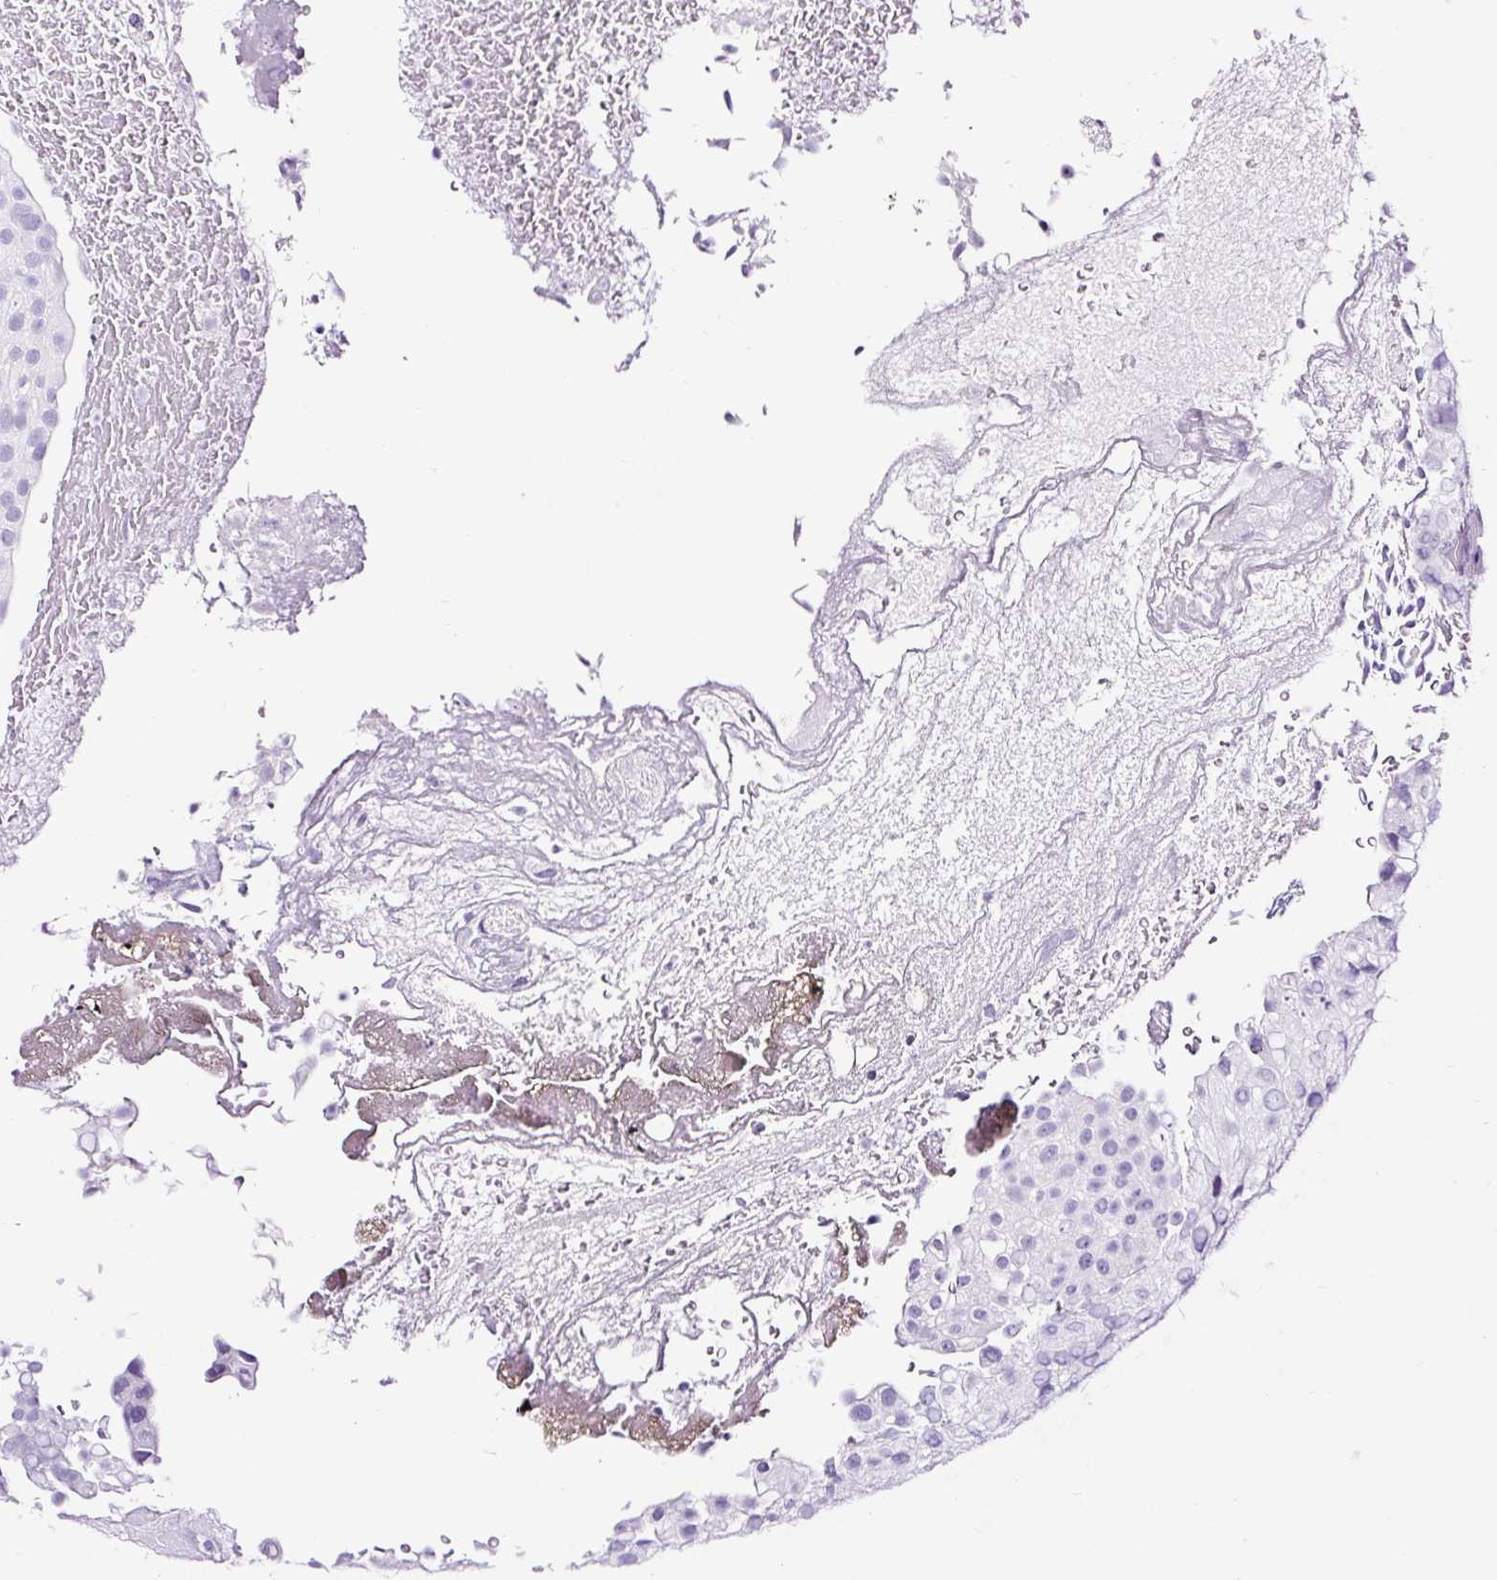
{"staining": {"intensity": "negative", "quantity": "none", "location": "none"}, "tissue": "urothelial cancer", "cell_type": "Tumor cells", "image_type": "cancer", "snomed": [{"axis": "morphology", "description": "Urothelial carcinoma, Low grade"}, {"axis": "topography", "description": "Urinary bladder"}], "caption": "Tumor cells are negative for protein expression in human urothelial cancer. Nuclei are stained in blue.", "gene": "NPHS2", "patient": {"sex": "male", "age": 78}}